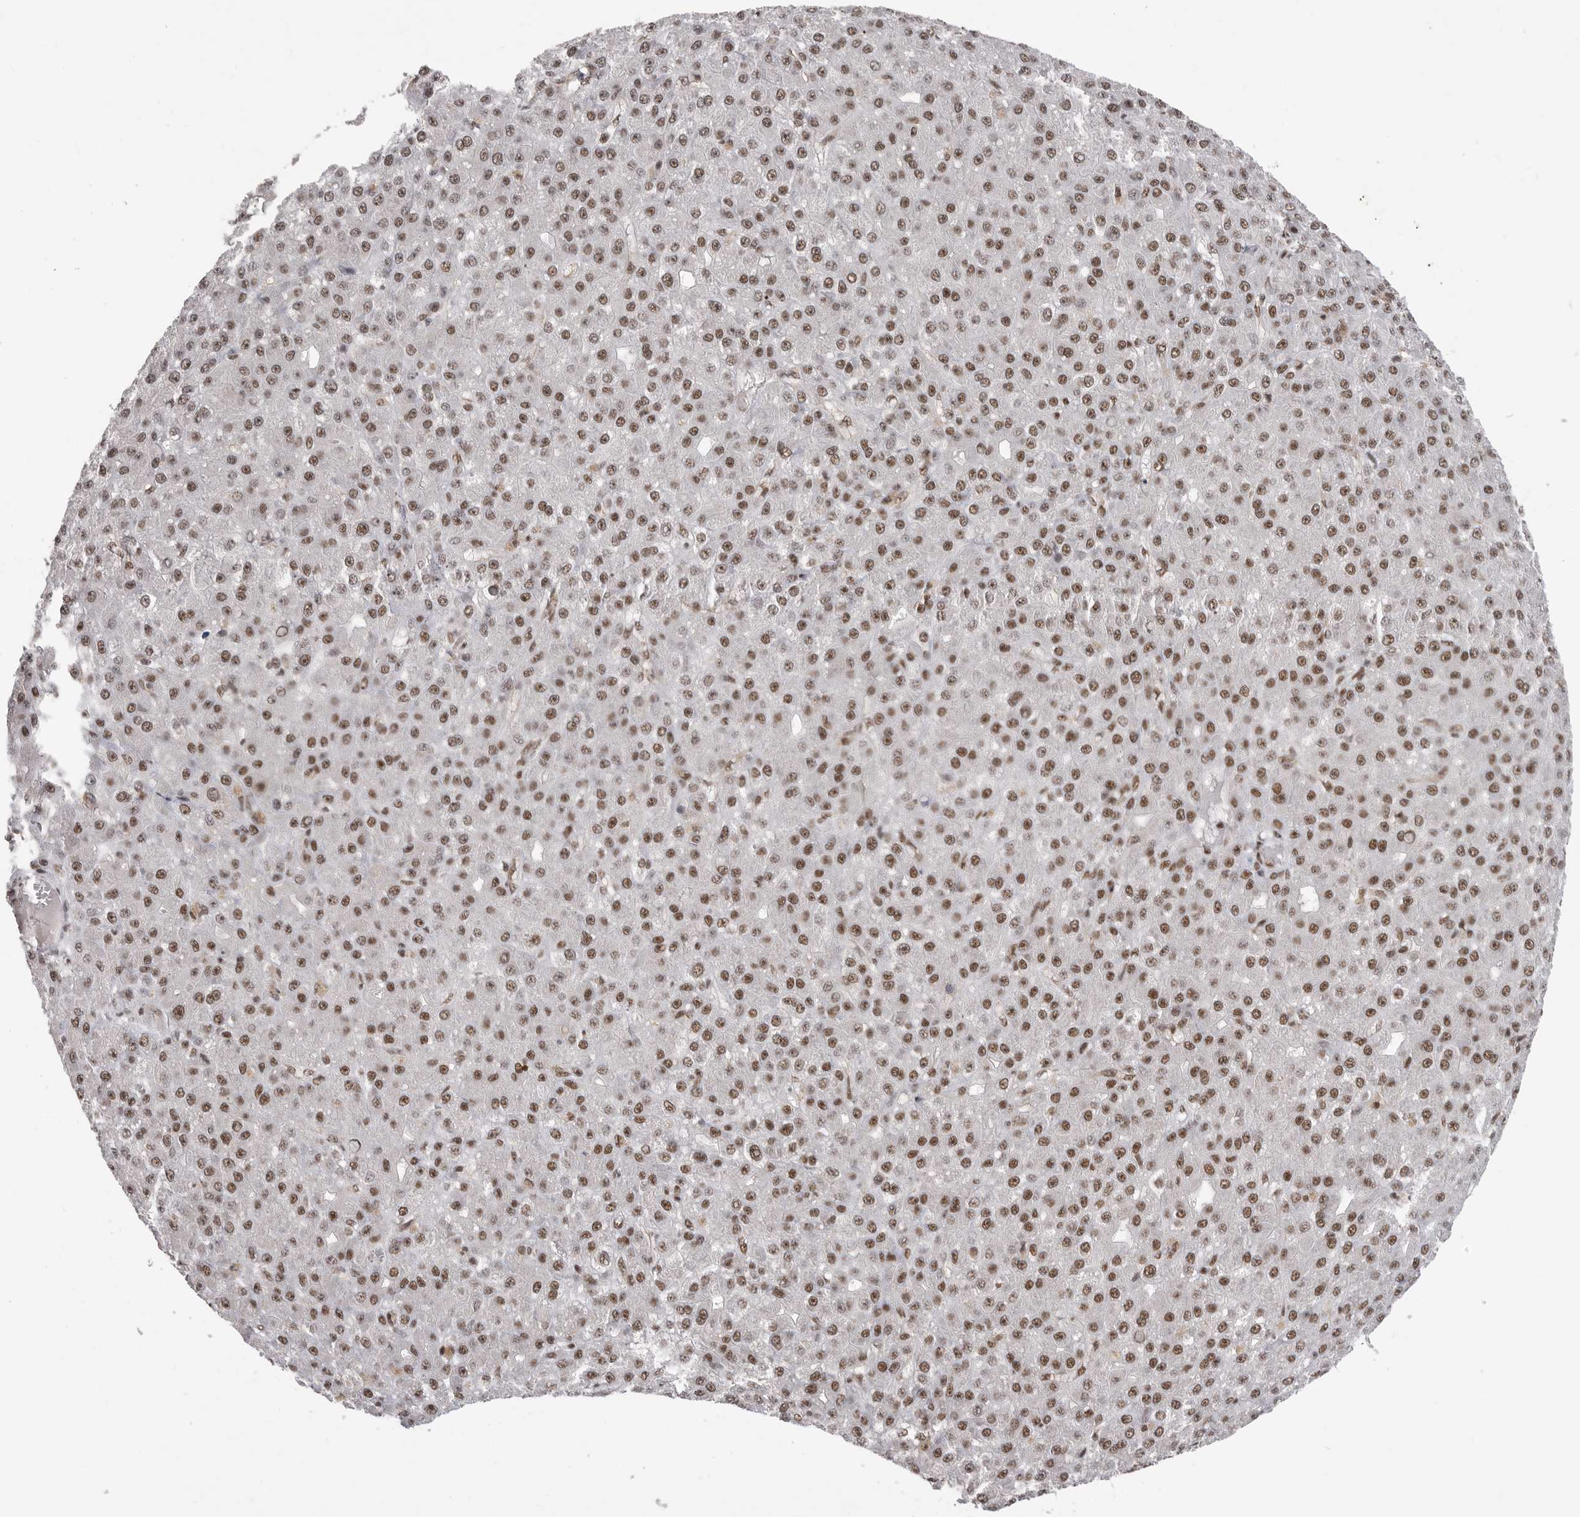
{"staining": {"intensity": "moderate", "quantity": "25%-75%", "location": "nuclear"}, "tissue": "liver cancer", "cell_type": "Tumor cells", "image_type": "cancer", "snomed": [{"axis": "morphology", "description": "Carcinoma, Hepatocellular, NOS"}, {"axis": "topography", "description": "Liver"}], "caption": "Immunohistochemistry (IHC) staining of hepatocellular carcinoma (liver), which shows medium levels of moderate nuclear expression in approximately 25%-75% of tumor cells indicating moderate nuclear protein positivity. The staining was performed using DAB (brown) for protein detection and nuclei were counterstained in hematoxylin (blue).", "gene": "PPP1R8", "patient": {"sex": "male", "age": 67}}